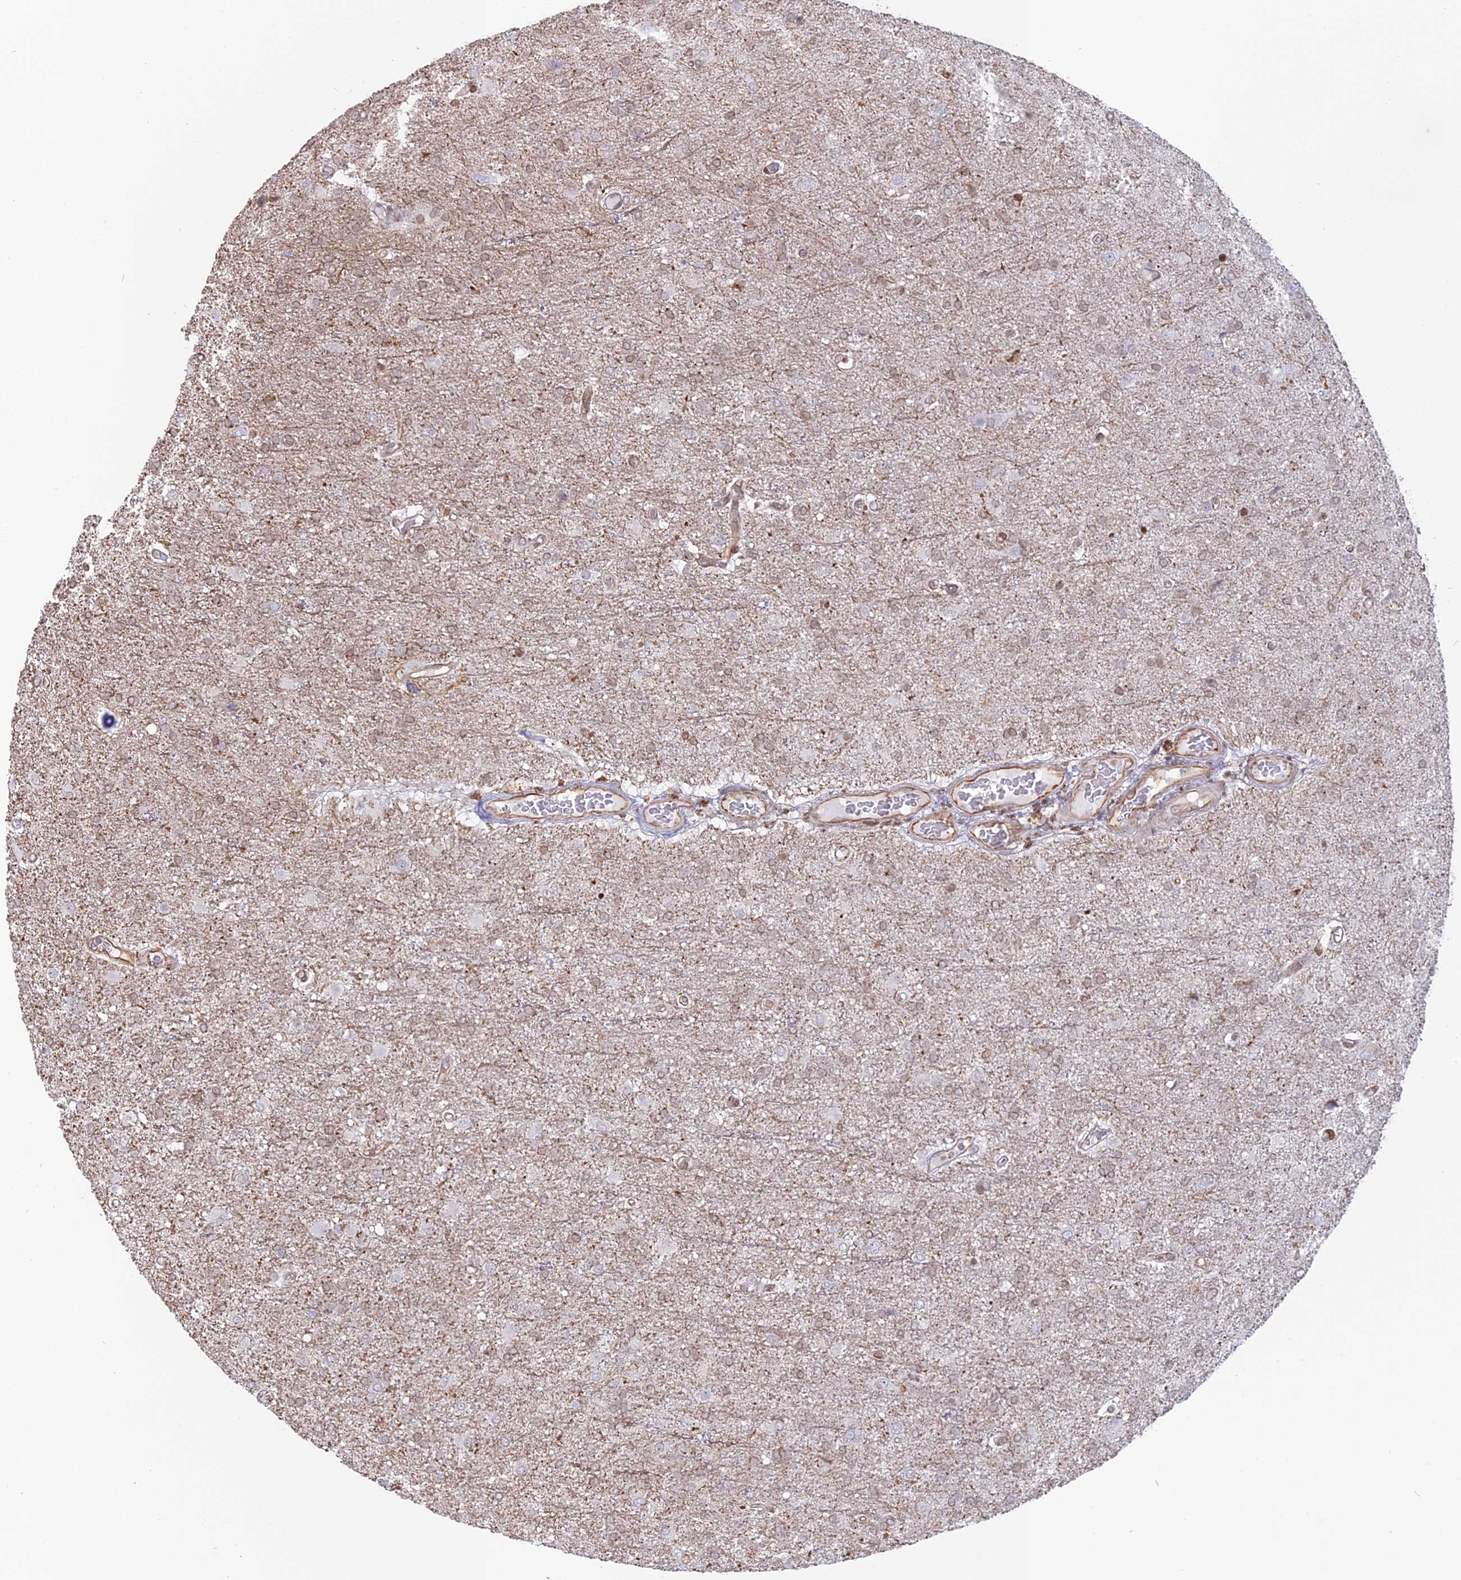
{"staining": {"intensity": "negative", "quantity": "none", "location": "none"}, "tissue": "glioma", "cell_type": "Tumor cells", "image_type": "cancer", "snomed": [{"axis": "morphology", "description": "Glioma, malignant, High grade"}, {"axis": "topography", "description": "Brain"}], "caption": "Histopathology image shows no protein positivity in tumor cells of glioma tissue.", "gene": "APOBR", "patient": {"sex": "female", "age": 74}}